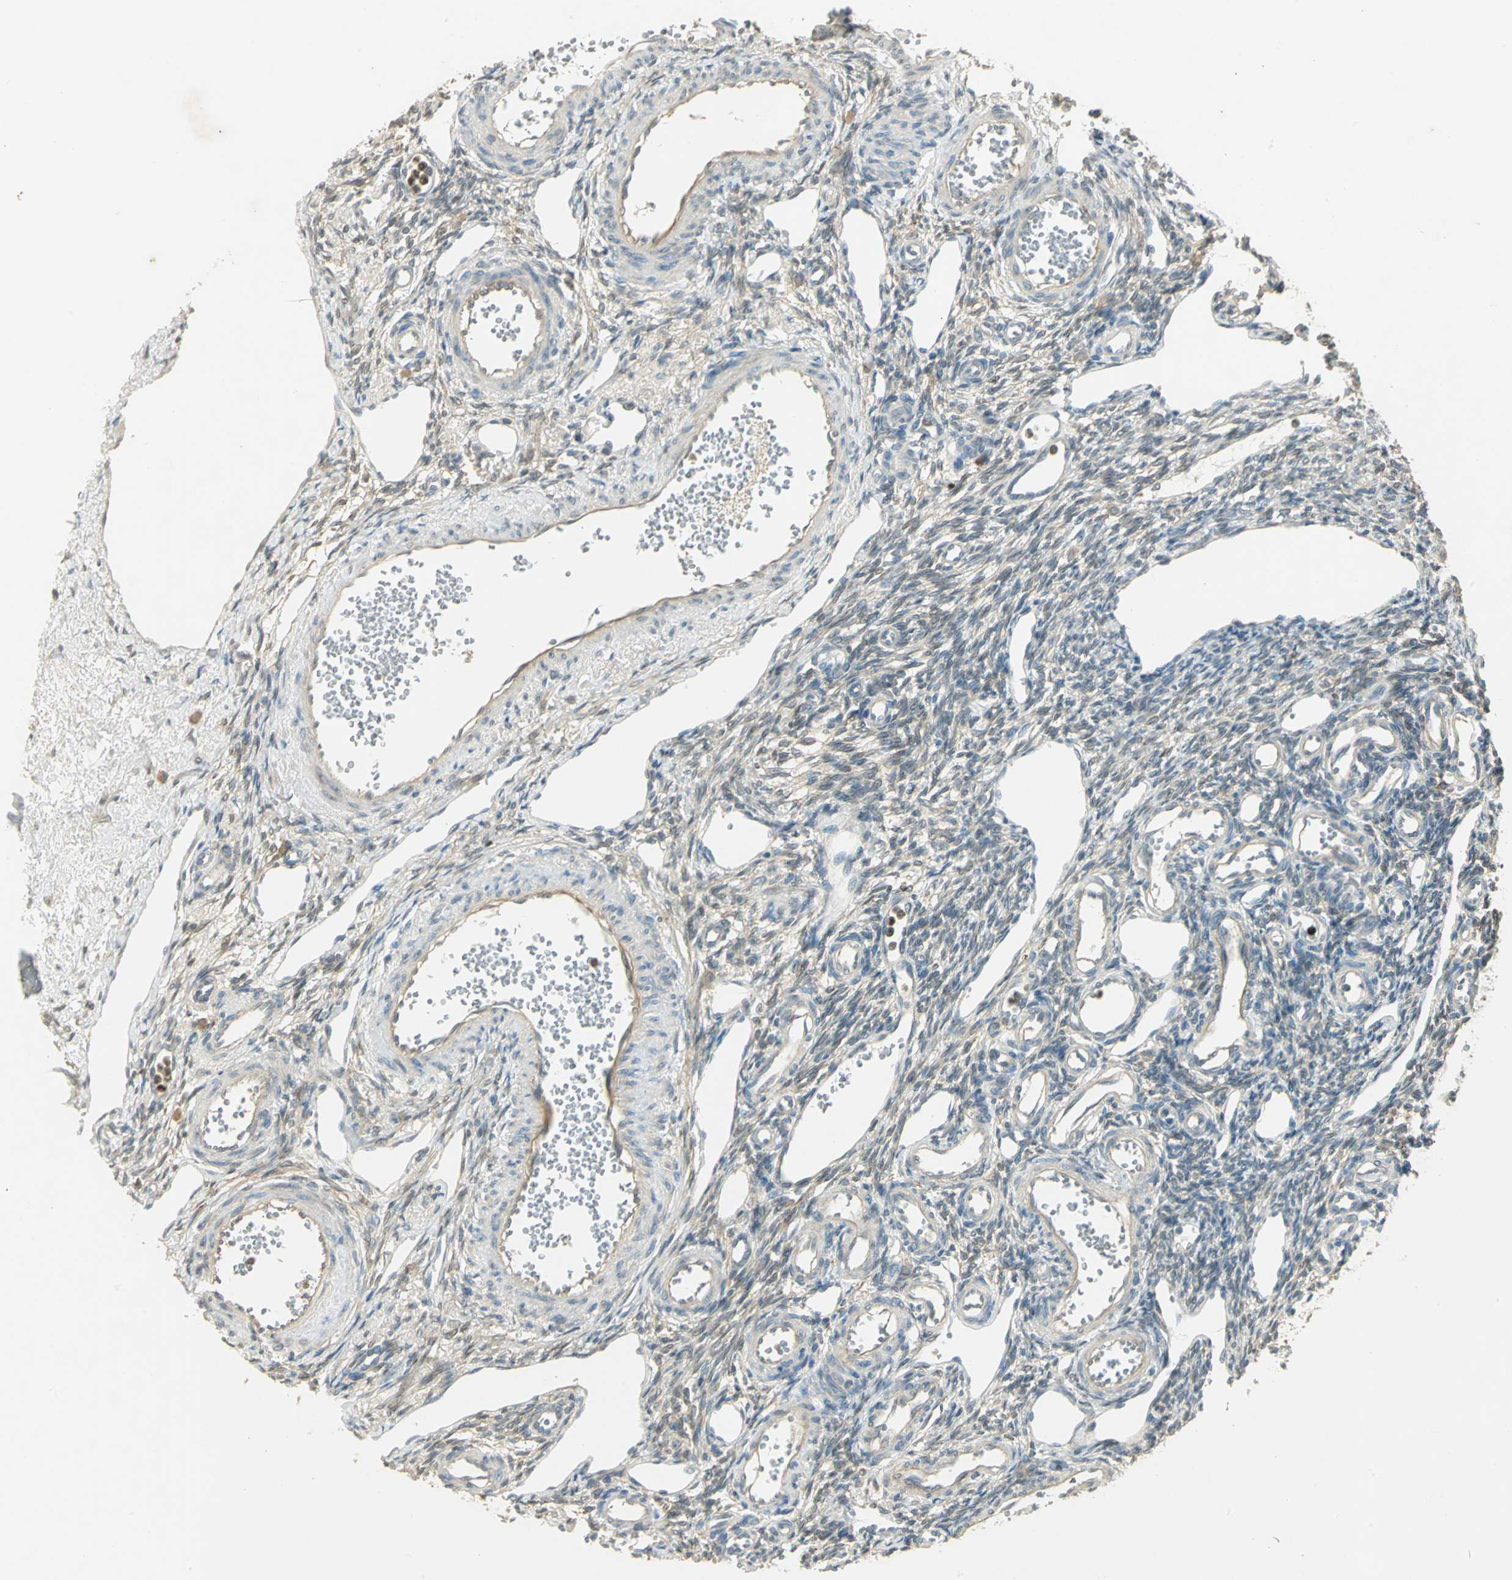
{"staining": {"intensity": "weak", "quantity": "<25%", "location": "cytoplasmic/membranous"}, "tissue": "ovary", "cell_type": "Ovarian stroma cells", "image_type": "normal", "snomed": [{"axis": "morphology", "description": "Normal tissue, NOS"}, {"axis": "topography", "description": "Ovary"}], "caption": "DAB (3,3'-diaminobenzidine) immunohistochemical staining of unremarkable ovary reveals no significant expression in ovarian stroma cells. (DAB (3,3'-diaminobenzidine) immunohistochemistry (IHC) visualized using brightfield microscopy, high magnification).", "gene": "BIRC2", "patient": {"sex": "female", "age": 33}}